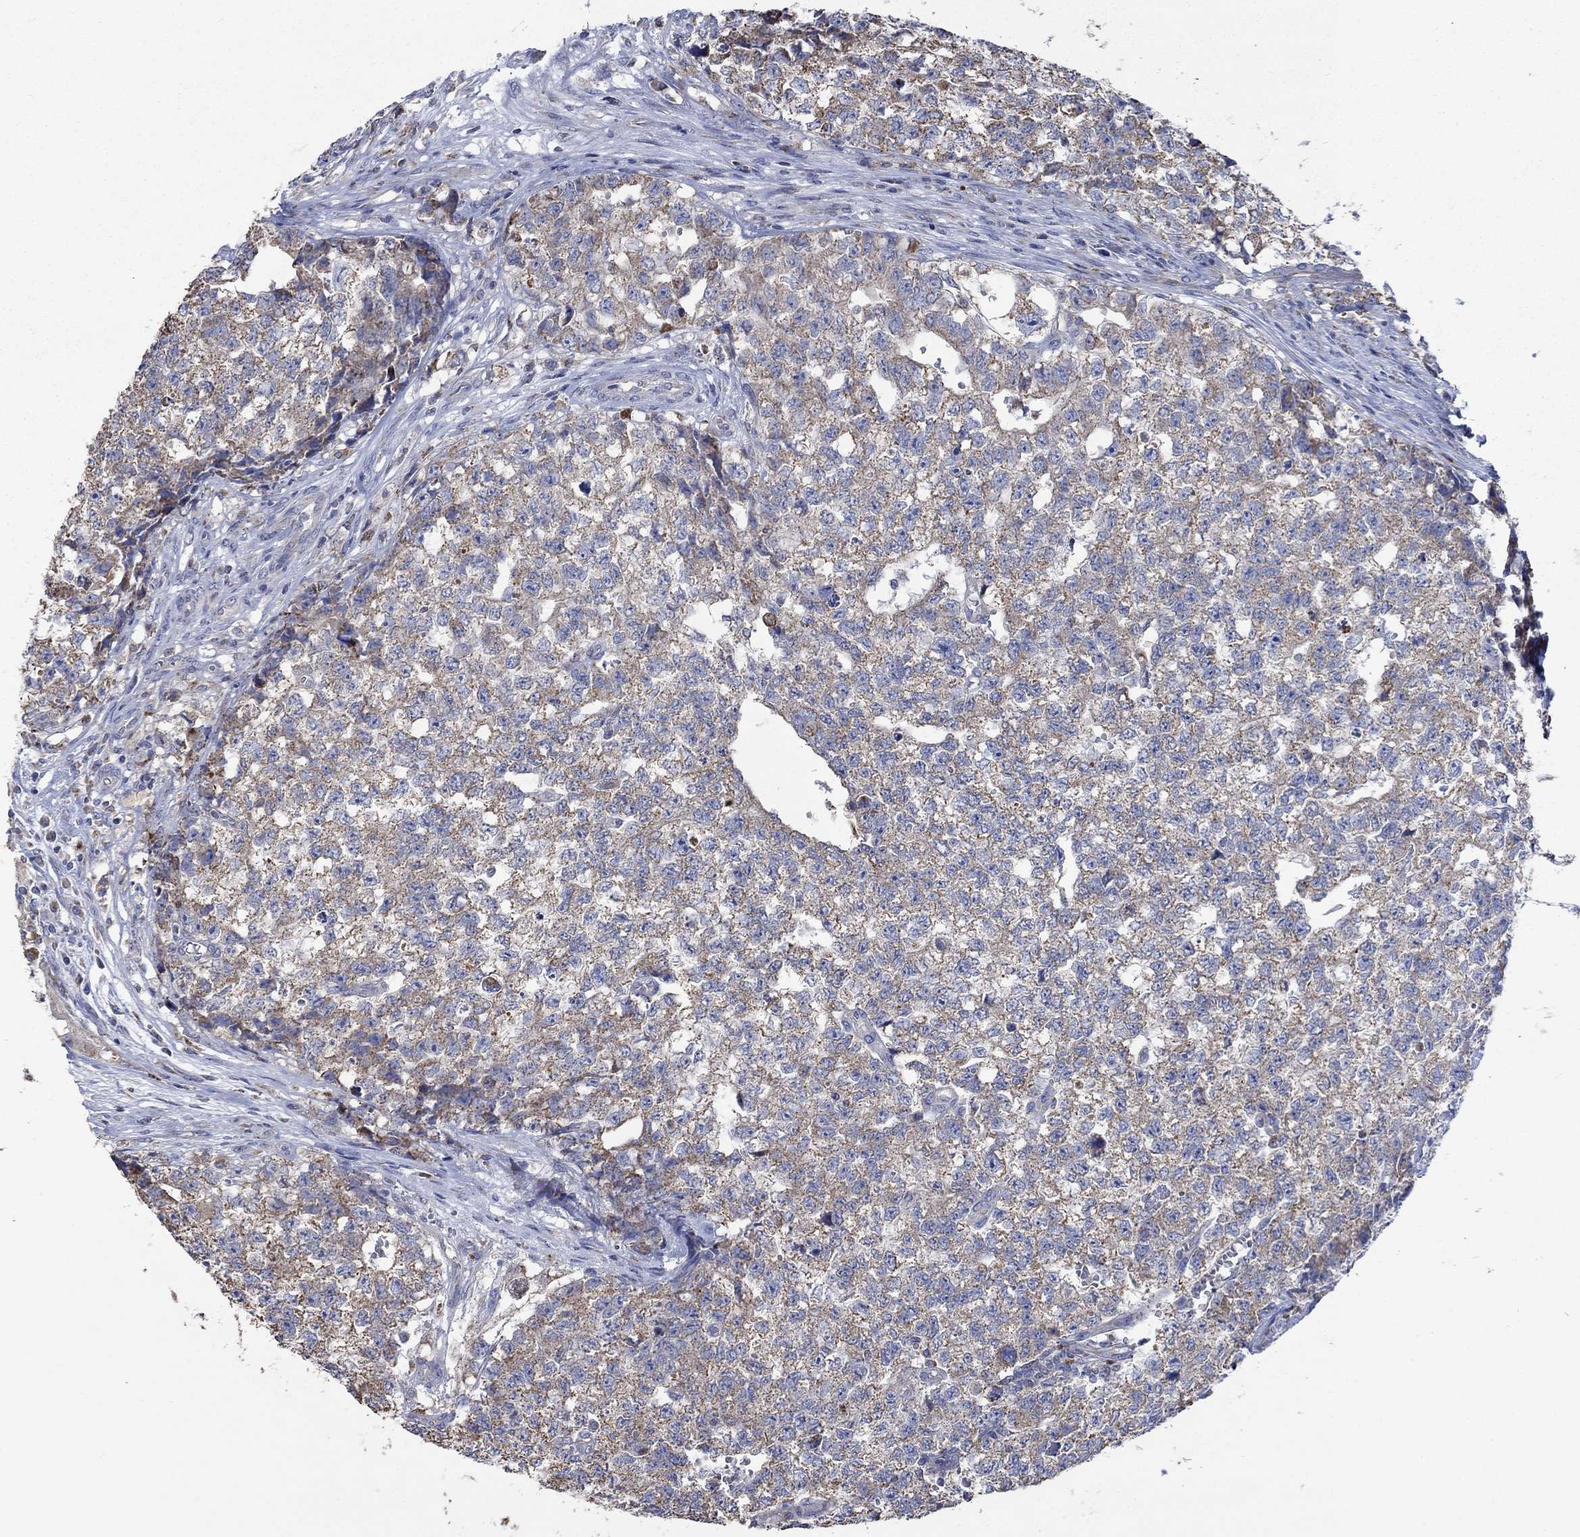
{"staining": {"intensity": "weak", "quantity": ">75%", "location": "cytoplasmic/membranous"}, "tissue": "testis cancer", "cell_type": "Tumor cells", "image_type": "cancer", "snomed": [{"axis": "morphology", "description": "Seminoma, NOS"}, {"axis": "morphology", "description": "Carcinoma, Embryonal, NOS"}, {"axis": "topography", "description": "Testis"}], "caption": "IHC (DAB (3,3'-diaminobenzidine)) staining of human testis cancer exhibits weak cytoplasmic/membranous protein positivity in about >75% of tumor cells.", "gene": "UGT8", "patient": {"sex": "male", "age": 22}}